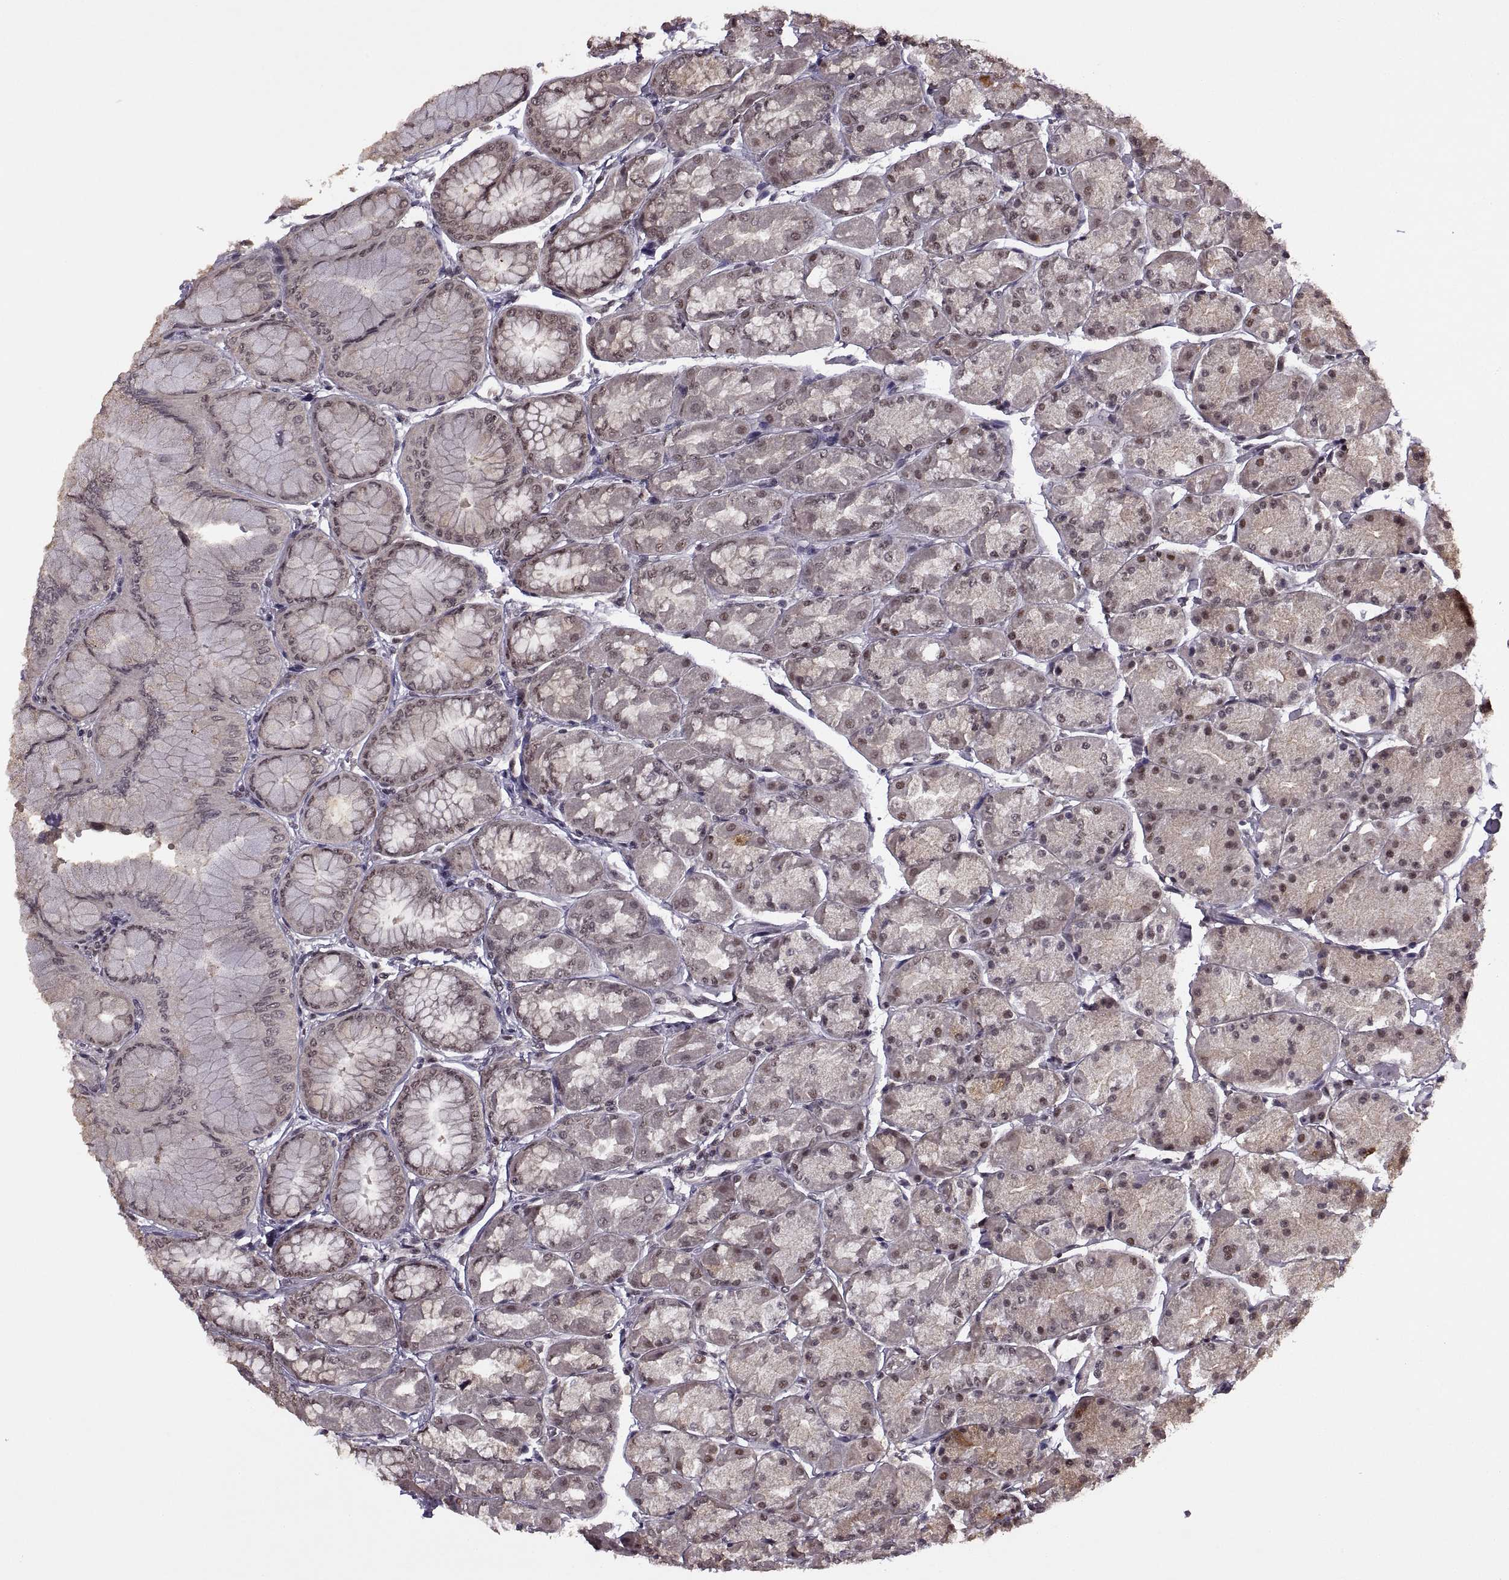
{"staining": {"intensity": "strong", "quantity": "<25%", "location": "nuclear"}, "tissue": "stomach", "cell_type": "Glandular cells", "image_type": "normal", "snomed": [{"axis": "morphology", "description": "Normal tissue, NOS"}, {"axis": "topography", "description": "Stomach, upper"}], "caption": "Protein expression analysis of unremarkable human stomach reveals strong nuclear positivity in approximately <25% of glandular cells.", "gene": "INTS3", "patient": {"sex": "male", "age": 60}}